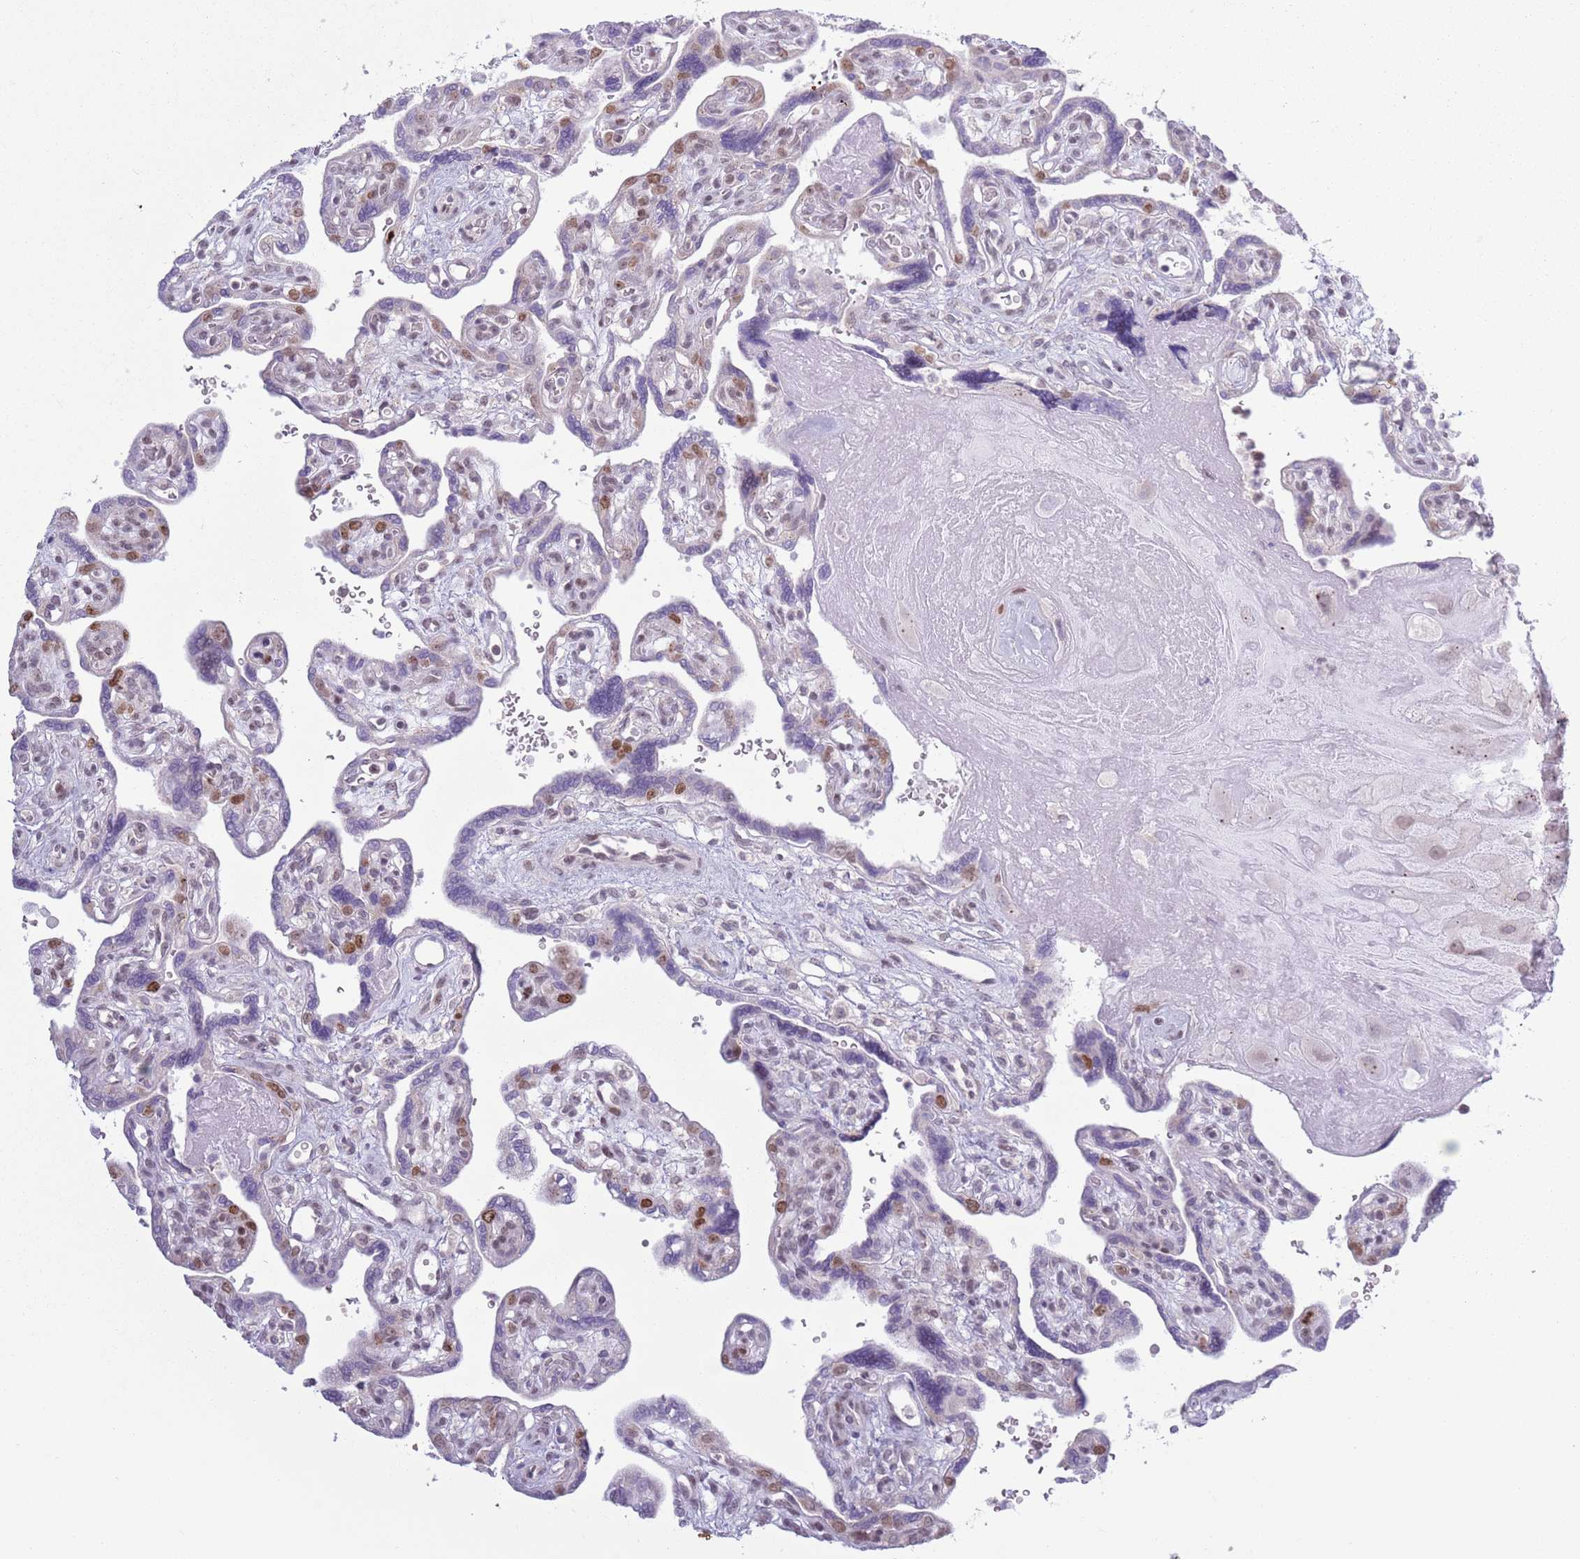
{"staining": {"intensity": "moderate", "quantity": "<25%", "location": "nuclear"}, "tissue": "placenta", "cell_type": "Trophoblastic cells", "image_type": "normal", "snomed": [{"axis": "morphology", "description": "Normal tissue, NOS"}, {"axis": "topography", "description": "Placenta"}], "caption": "The immunohistochemical stain highlights moderate nuclear positivity in trophoblastic cells of normal placenta.", "gene": "MRPL34", "patient": {"sex": "female", "age": 39}}